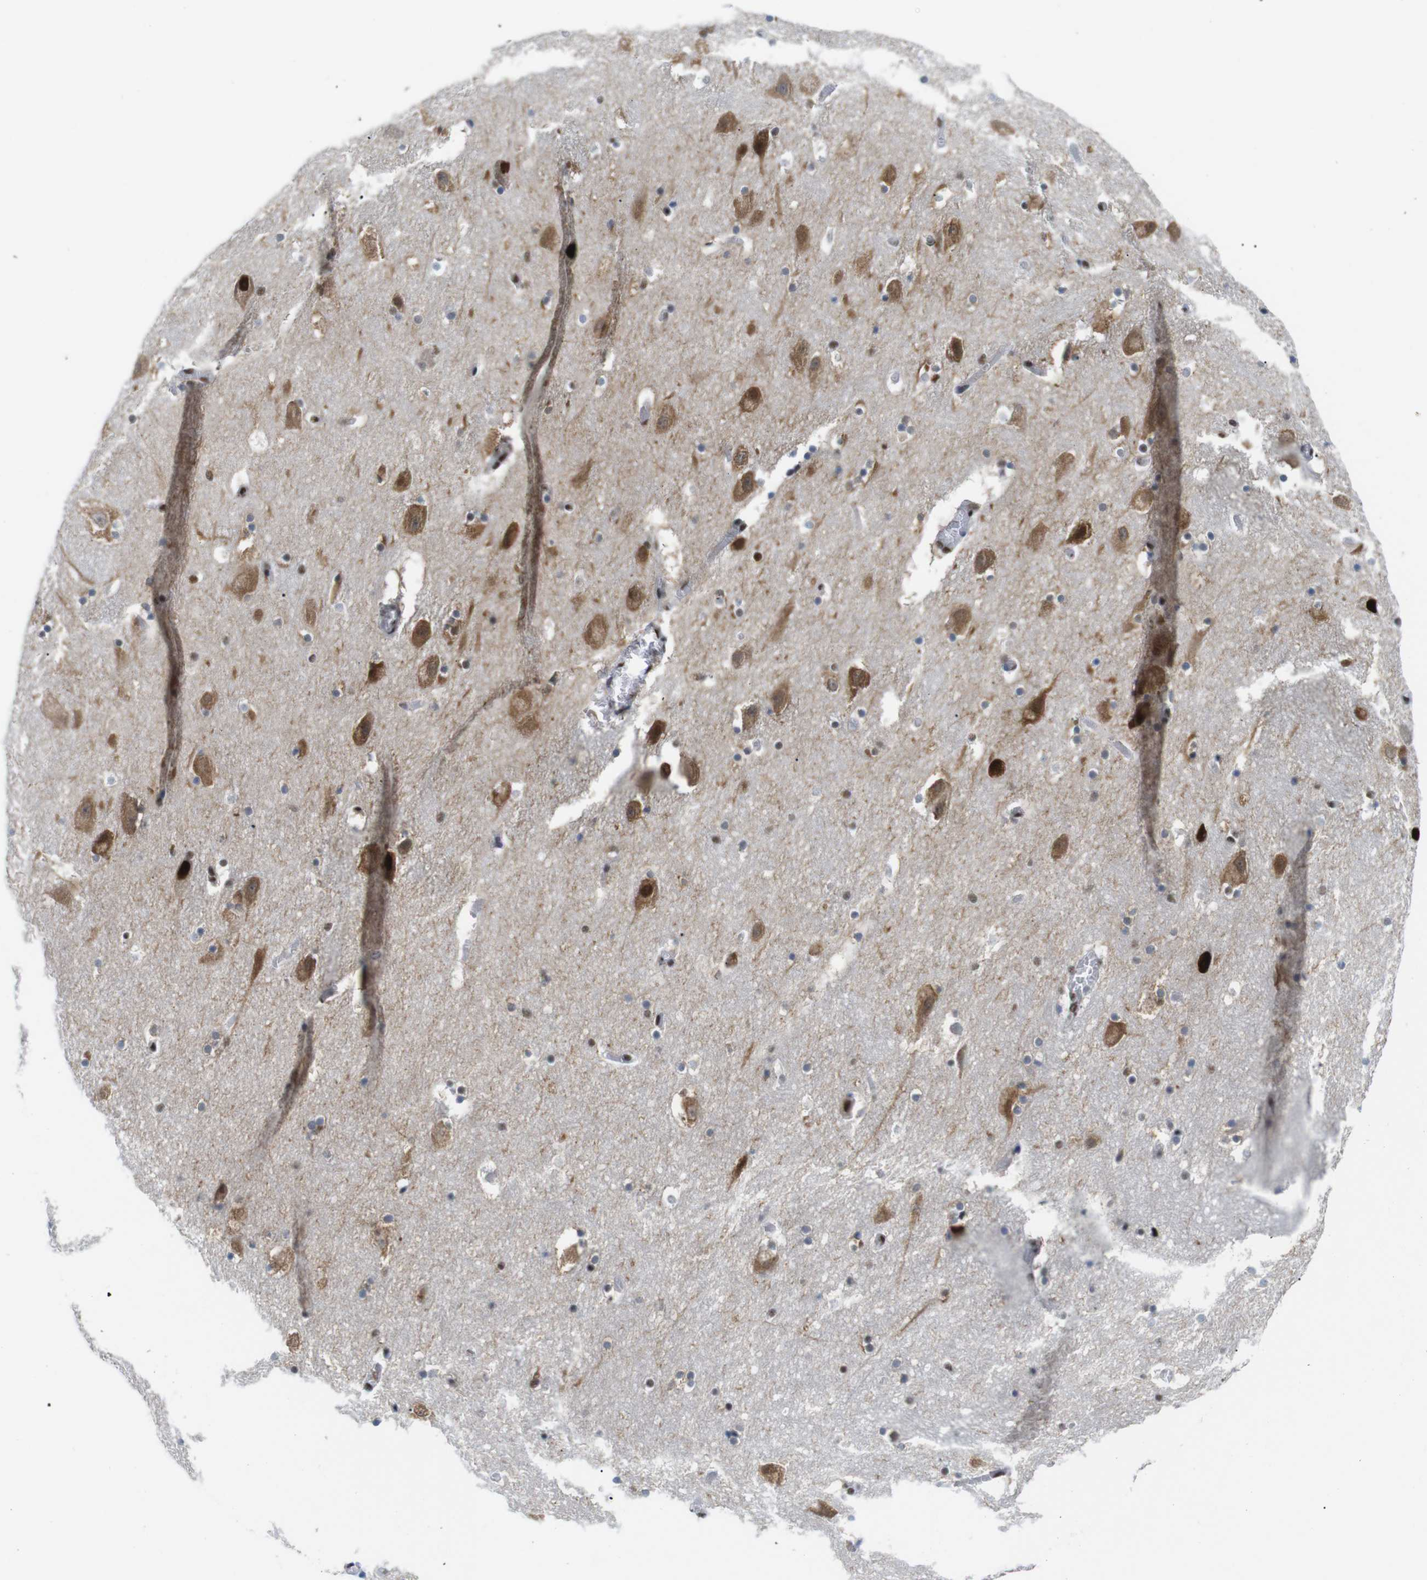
{"staining": {"intensity": "negative", "quantity": "none", "location": "none"}, "tissue": "hippocampus", "cell_type": "Glial cells", "image_type": "normal", "snomed": [{"axis": "morphology", "description": "Normal tissue, NOS"}, {"axis": "topography", "description": "Hippocampus"}], "caption": "Immunohistochemistry (IHC) of benign hippocampus exhibits no staining in glial cells. The staining is performed using DAB (3,3'-diaminobenzidine) brown chromogen with nuclei counter-stained in using hematoxylin.", "gene": "PSME3", "patient": {"sex": "male", "age": 45}}